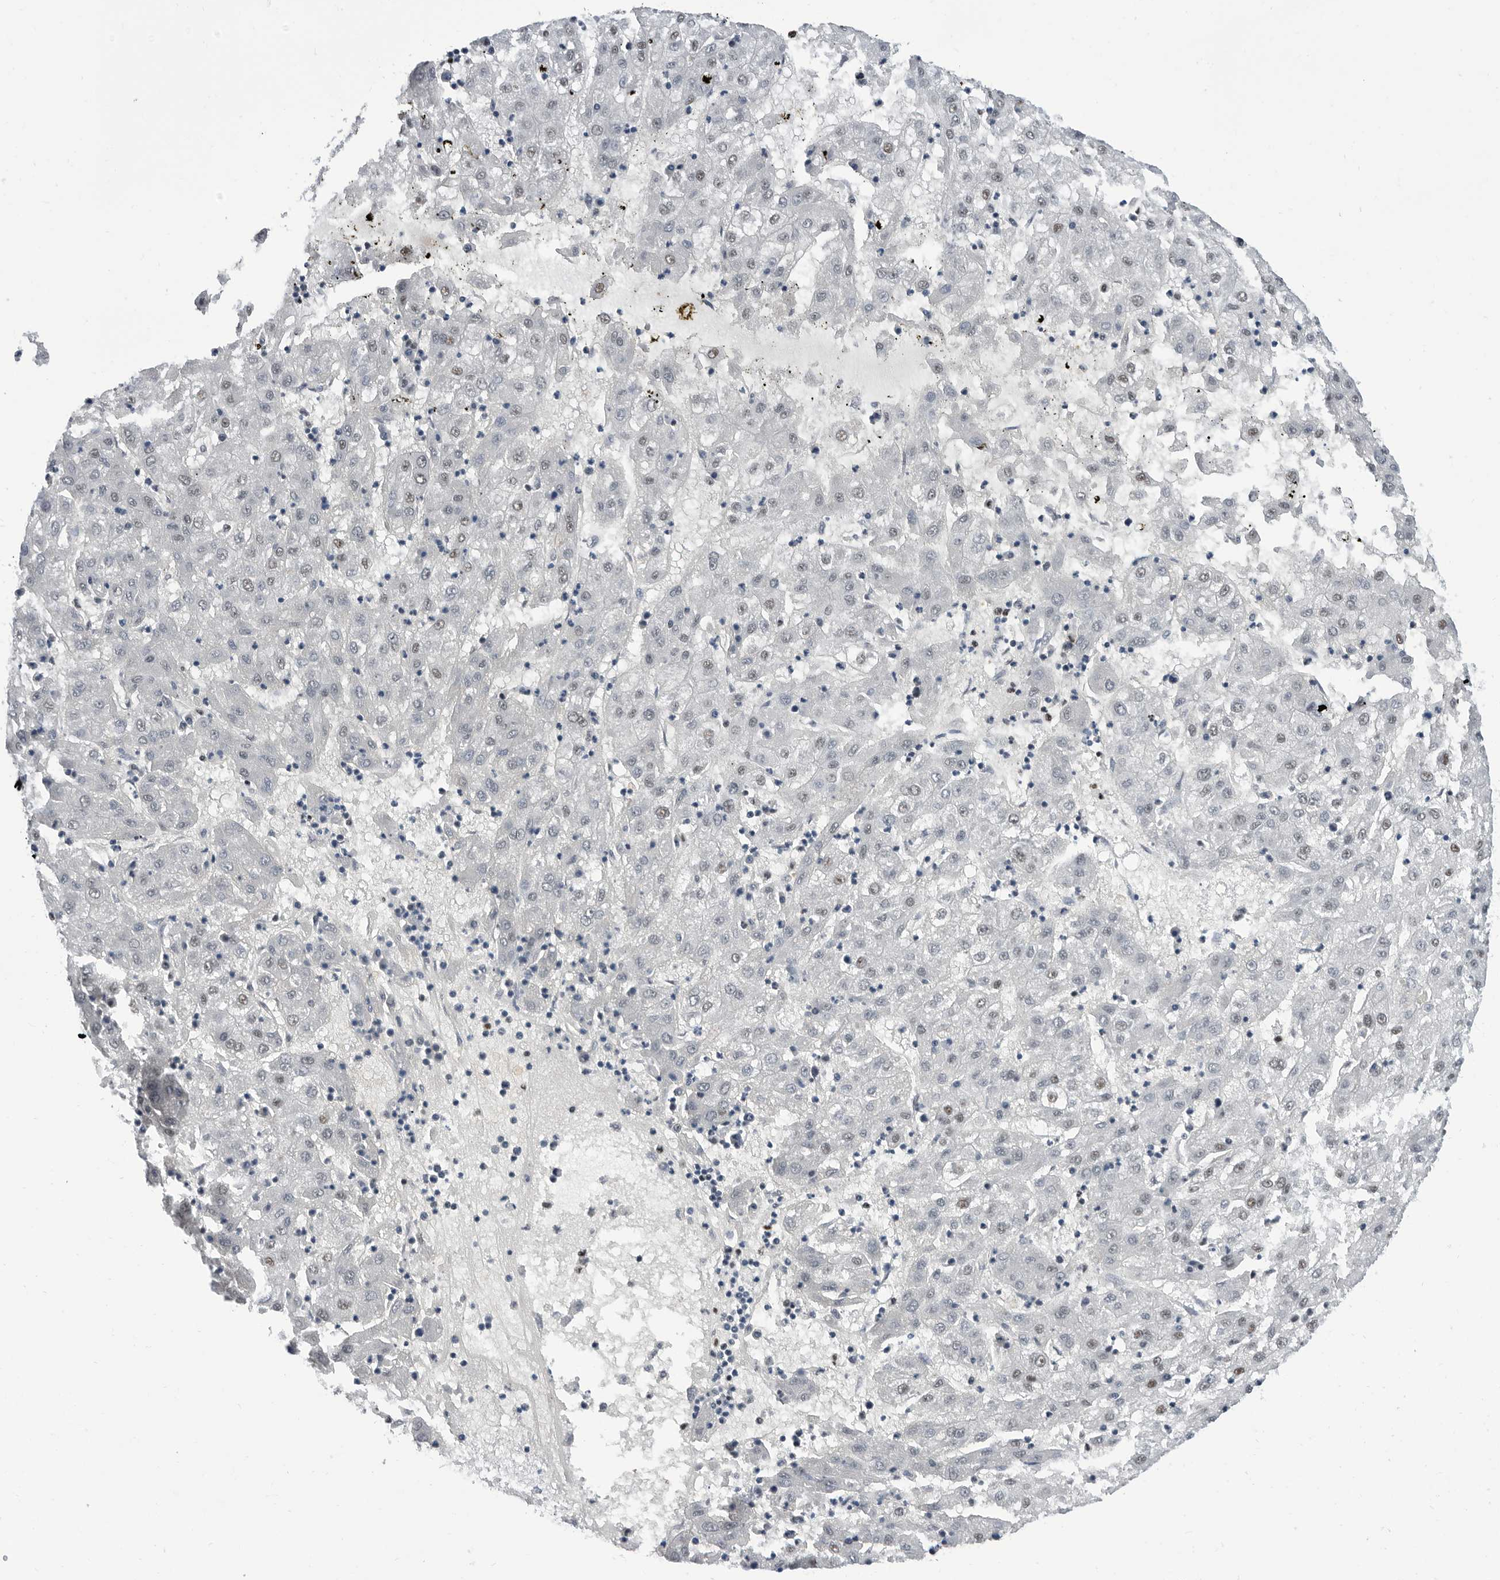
{"staining": {"intensity": "weak", "quantity": "<25%", "location": "nuclear"}, "tissue": "liver cancer", "cell_type": "Tumor cells", "image_type": "cancer", "snomed": [{"axis": "morphology", "description": "Carcinoma, Hepatocellular, NOS"}, {"axis": "topography", "description": "Liver"}], "caption": "Immunohistochemical staining of human liver hepatocellular carcinoma shows no significant staining in tumor cells.", "gene": "SF3A1", "patient": {"sex": "male", "age": 72}}